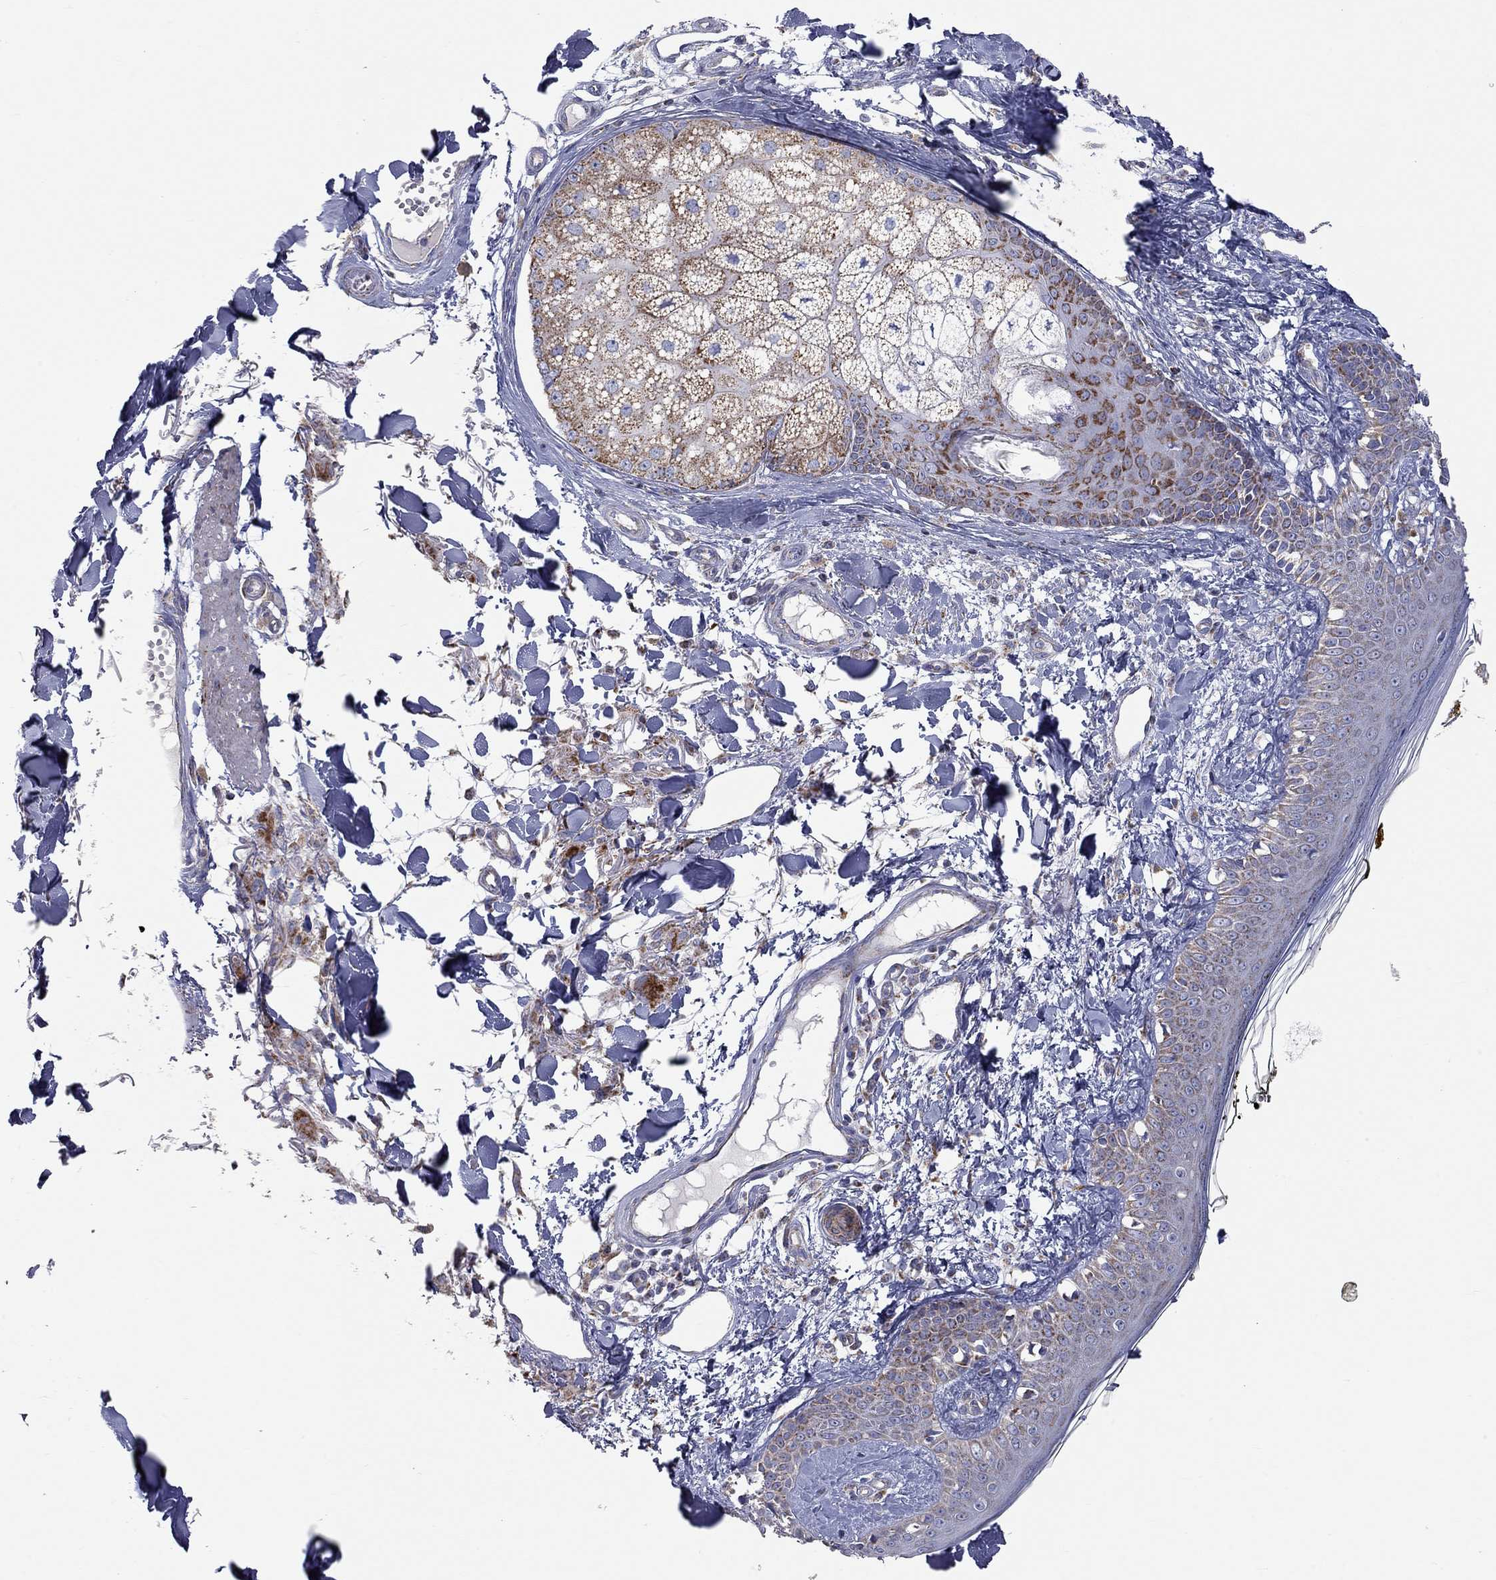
{"staining": {"intensity": "negative", "quantity": "none", "location": "none"}, "tissue": "skin", "cell_type": "Fibroblasts", "image_type": "normal", "snomed": [{"axis": "morphology", "description": "Normal tissue, NOS"}, {"axis": "topography", "description": "Skin"}], "caption": "IHC micrograph of unremarkable skin: skin stained with DAB displays no significant protein expression in fibroblasts. (Brightfield microscopy of DAB immunohistochemistry at high magnification).", "gene": "RCAN1", "patient": {"sex": "male", "age": 76}}